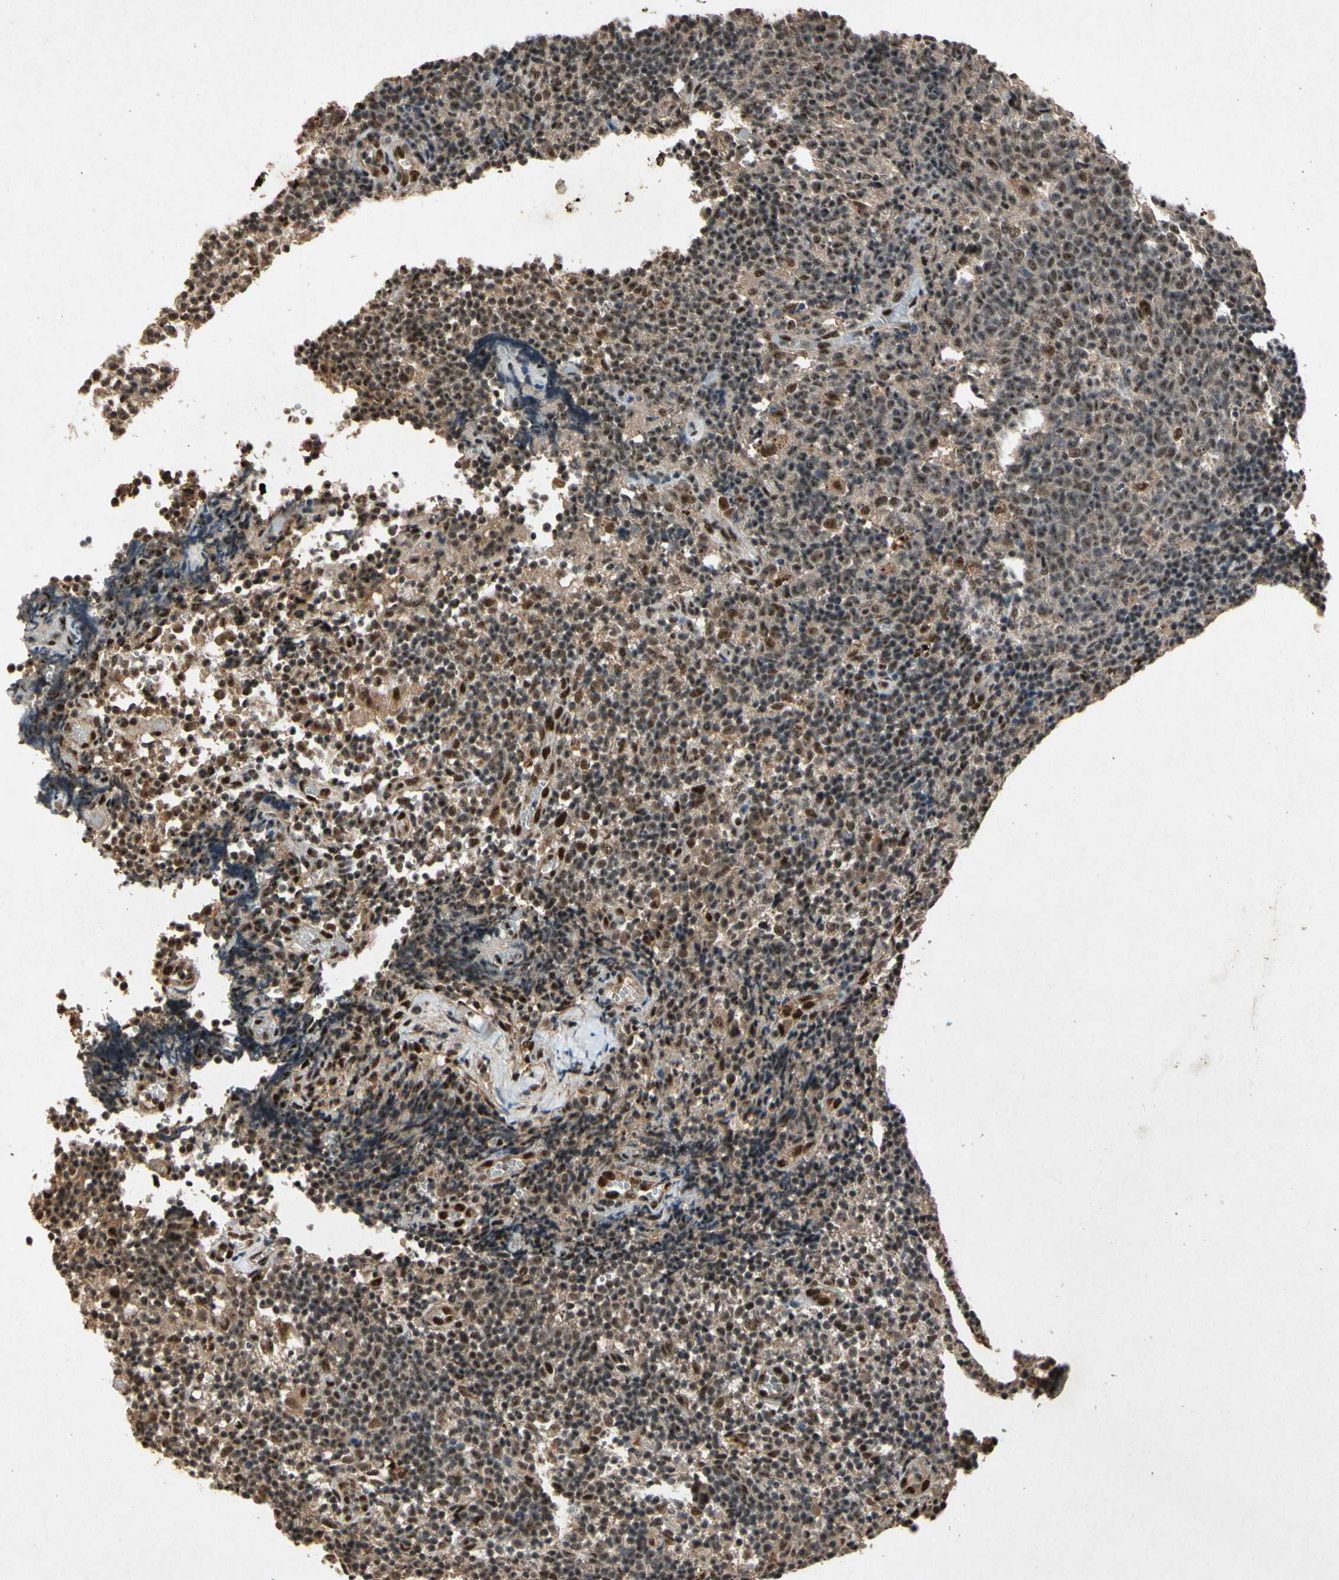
{"staining": {"intensity": "weak", "quantity": "25%-75%", "location": "cytoplasmic/membranous,nuclear"}, "tissue": "lymph node", "cell_type": "Germinal center cells", "image_type": "normal", "snomed": [{"axis": "morphology", "description": "Normal tissue, NOS"}, {"axis": "morphology", "description": "Inflammation, NOS"}, {"axis": "topography", "description": "Lymph node"}], "caption": "High-power microscopy captured an IHC micrograph of normal lymph node, revealing weak cytoplasmic/membranous,nuclear expression in approximately 25%-75% of germinal center cells.", "gene": "PML", "patient": {"sex": "male", "age": 55}}